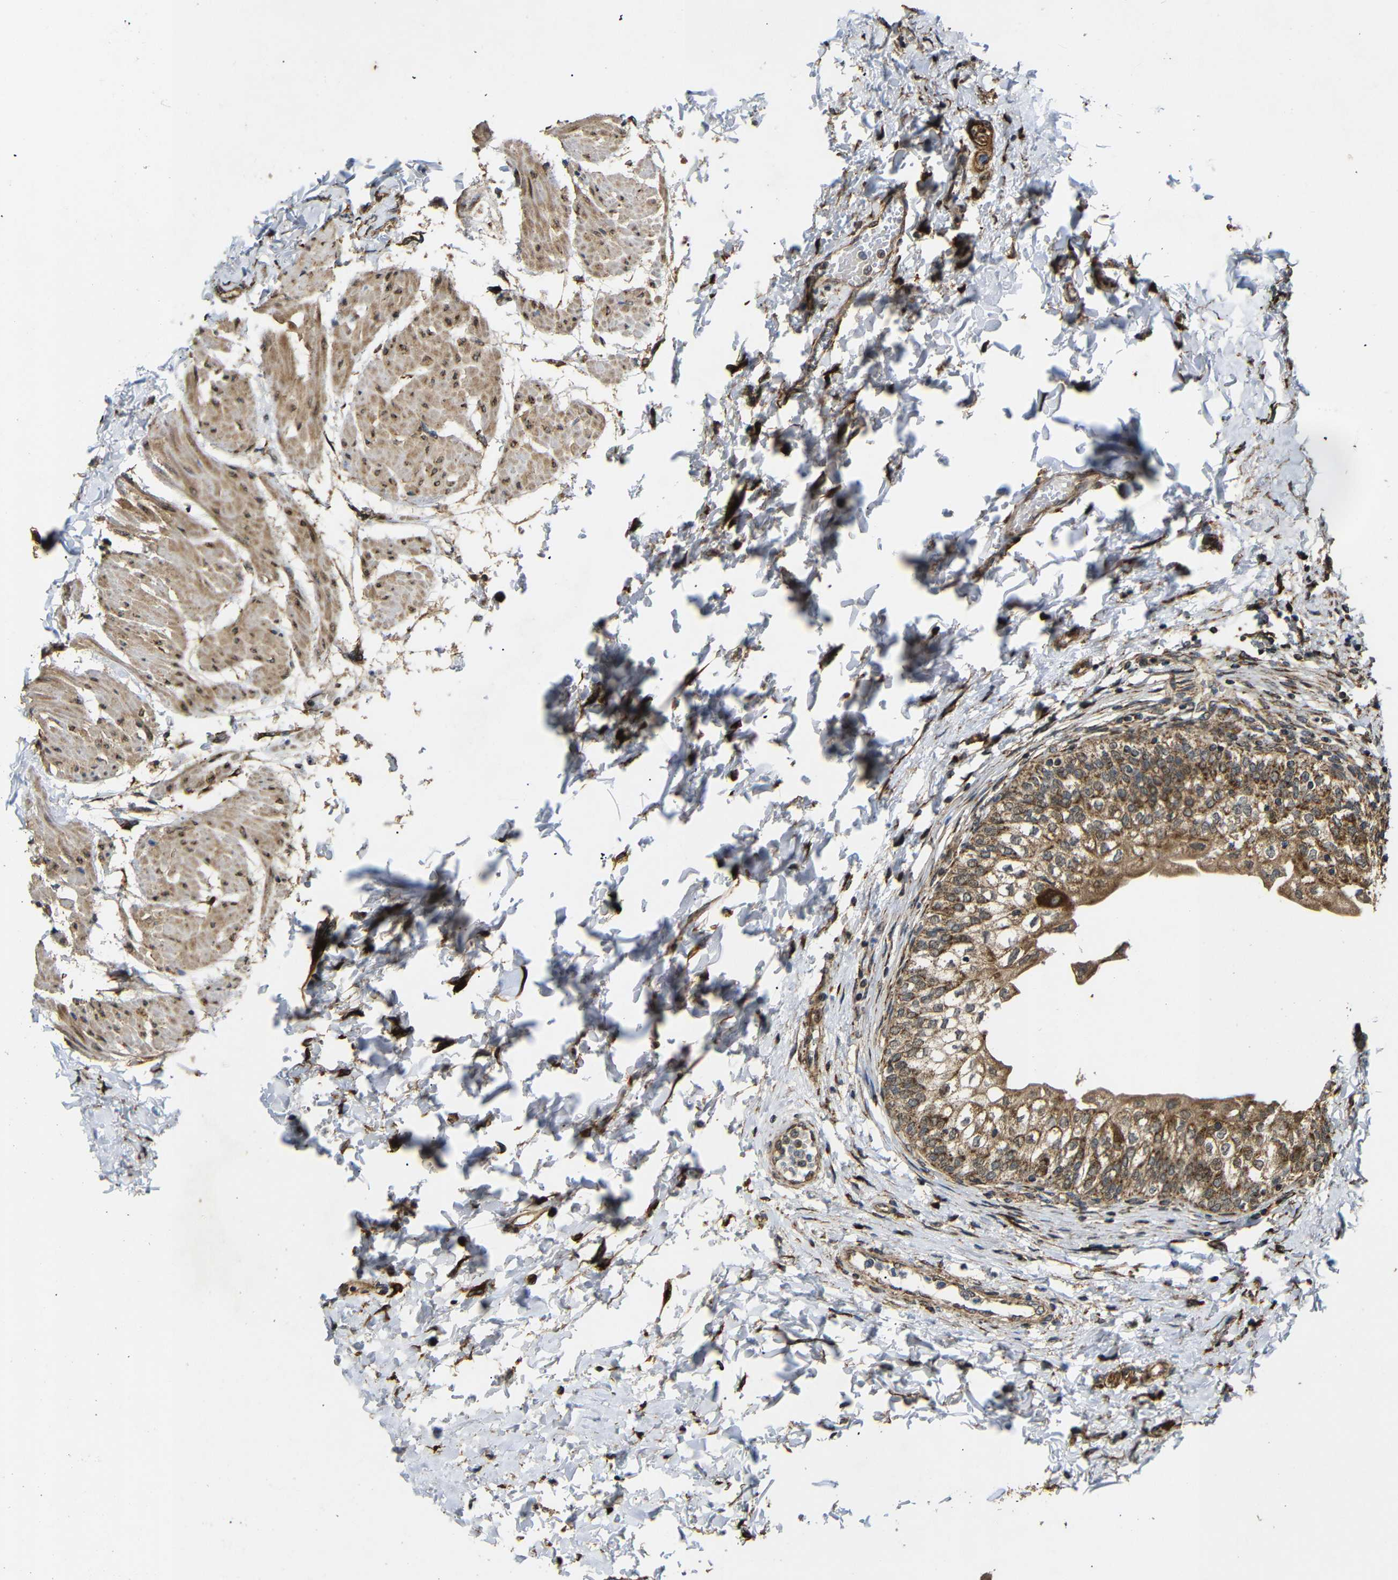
{"staining": {"intensity": "strong", "quantity": ">75%", "location": "cytoplasmic/membranous"}, "tissue": "urinary bladder", "cell_type": "Urothelial cells", "image_type": "normal", "snomed": [{"axis": "morphology", "description": "Normal tissue, NOS"}, {"axis": "topography", "description": "Urinary bladder"}], "caption": "Urinary bladder stained for a protein (brown) shows strong cytoplasmic/membranous positive positivity in approximately >75% of urothelial cells.", "gene": "KANK4", "patient": {"sex": "male", "age": 55}}